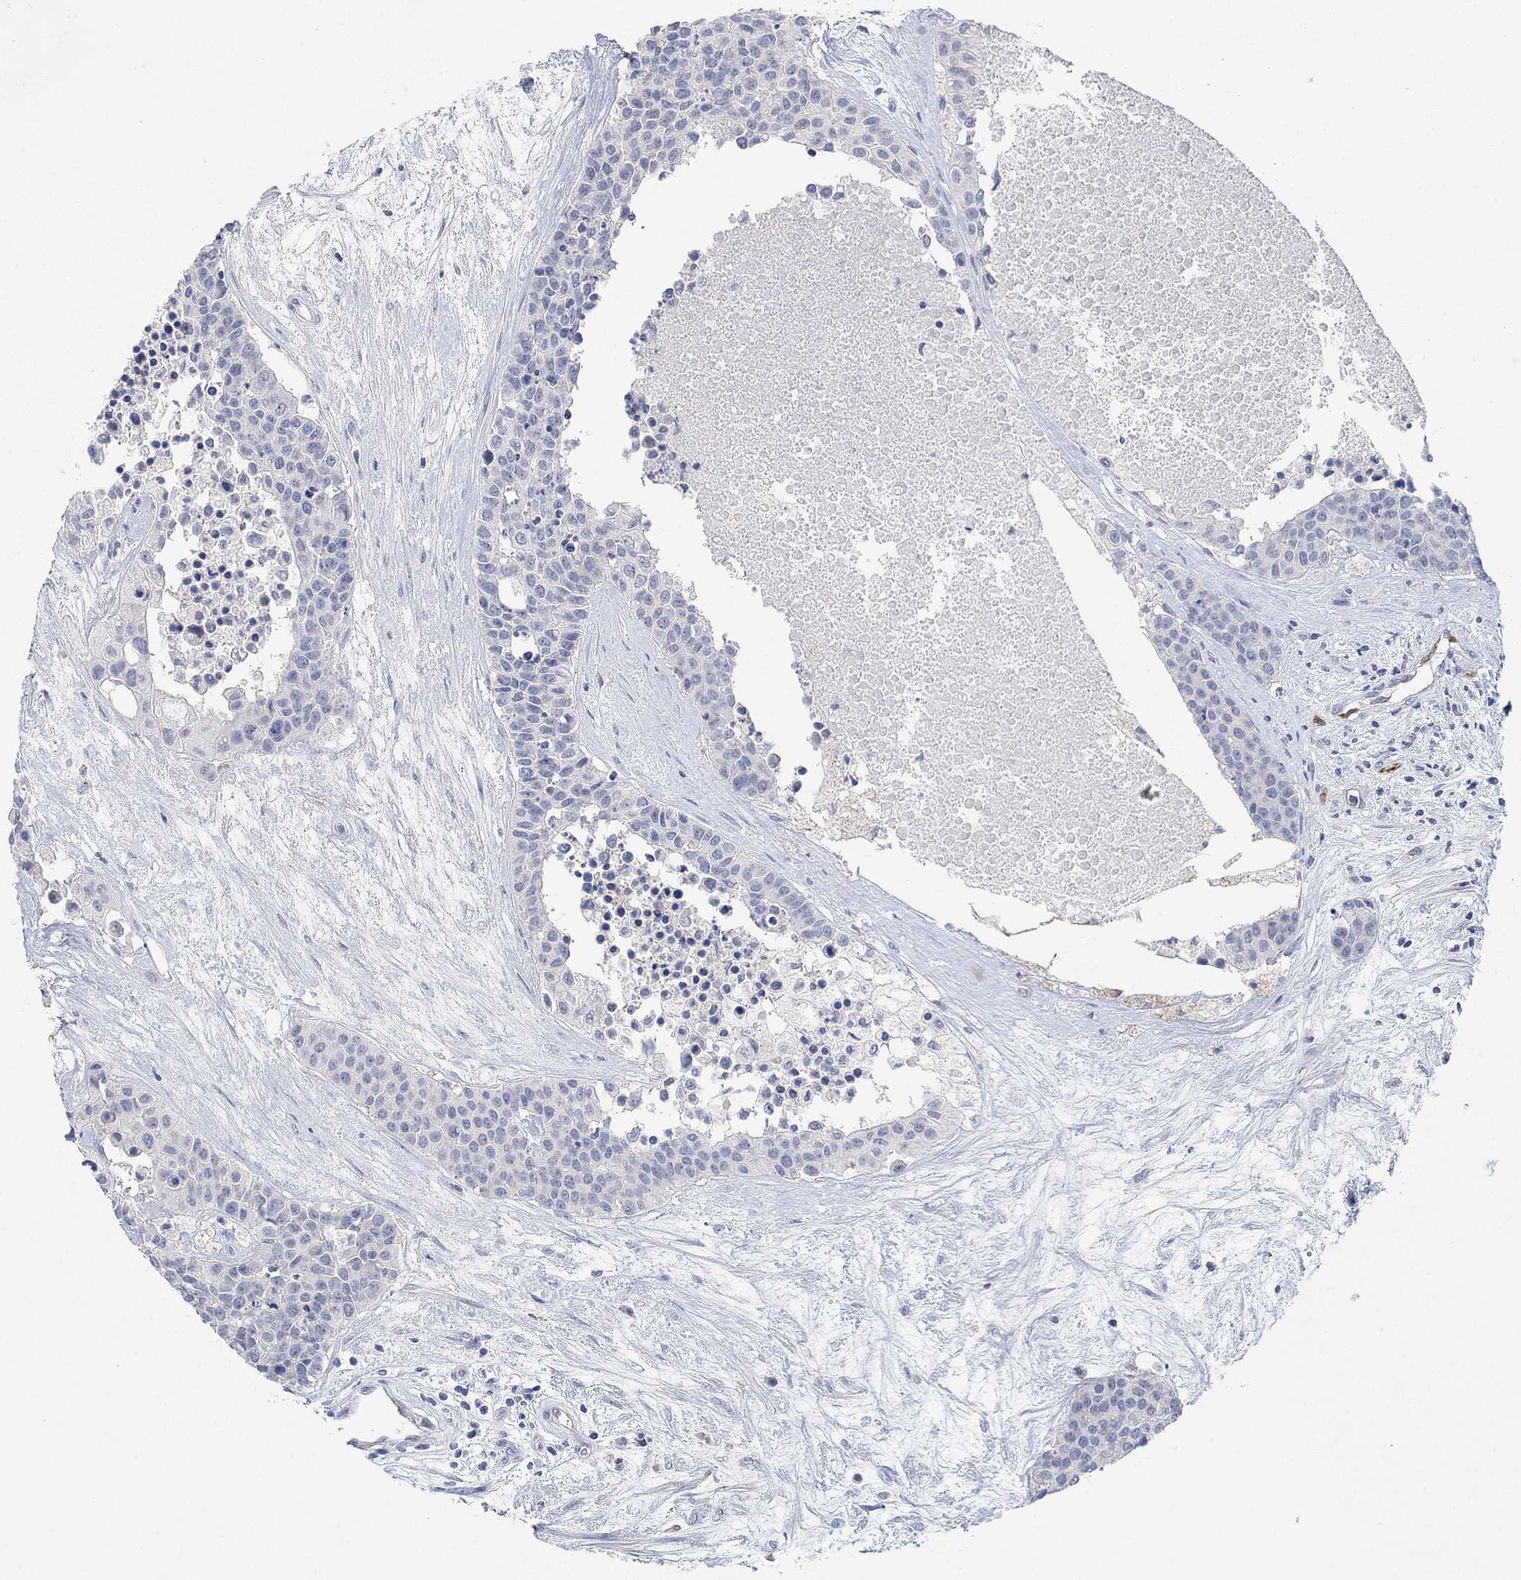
{"staining": {"intensity": "negative", "quantity": "none", "location": "none"}, "tissue": "carcinoid", "cell_type": "Tumor cells", "image_type": "cancer", "snomed": [{"axis": "morphology", "description": "Carcinoid, malignant, NOS"}, {"axis": "topography", "description": "Colon"}], "caption": "The image exhibits no staining of tumor cells in carcinoid. (Stains: DAB (3,3'-diaminobenzidine) IHC with hematoxylin counter stain, Microscopy: brightfield microscopy at high magnification).", "gene": "VAT1L", "patient": {"sex": "male", "age": 81}}